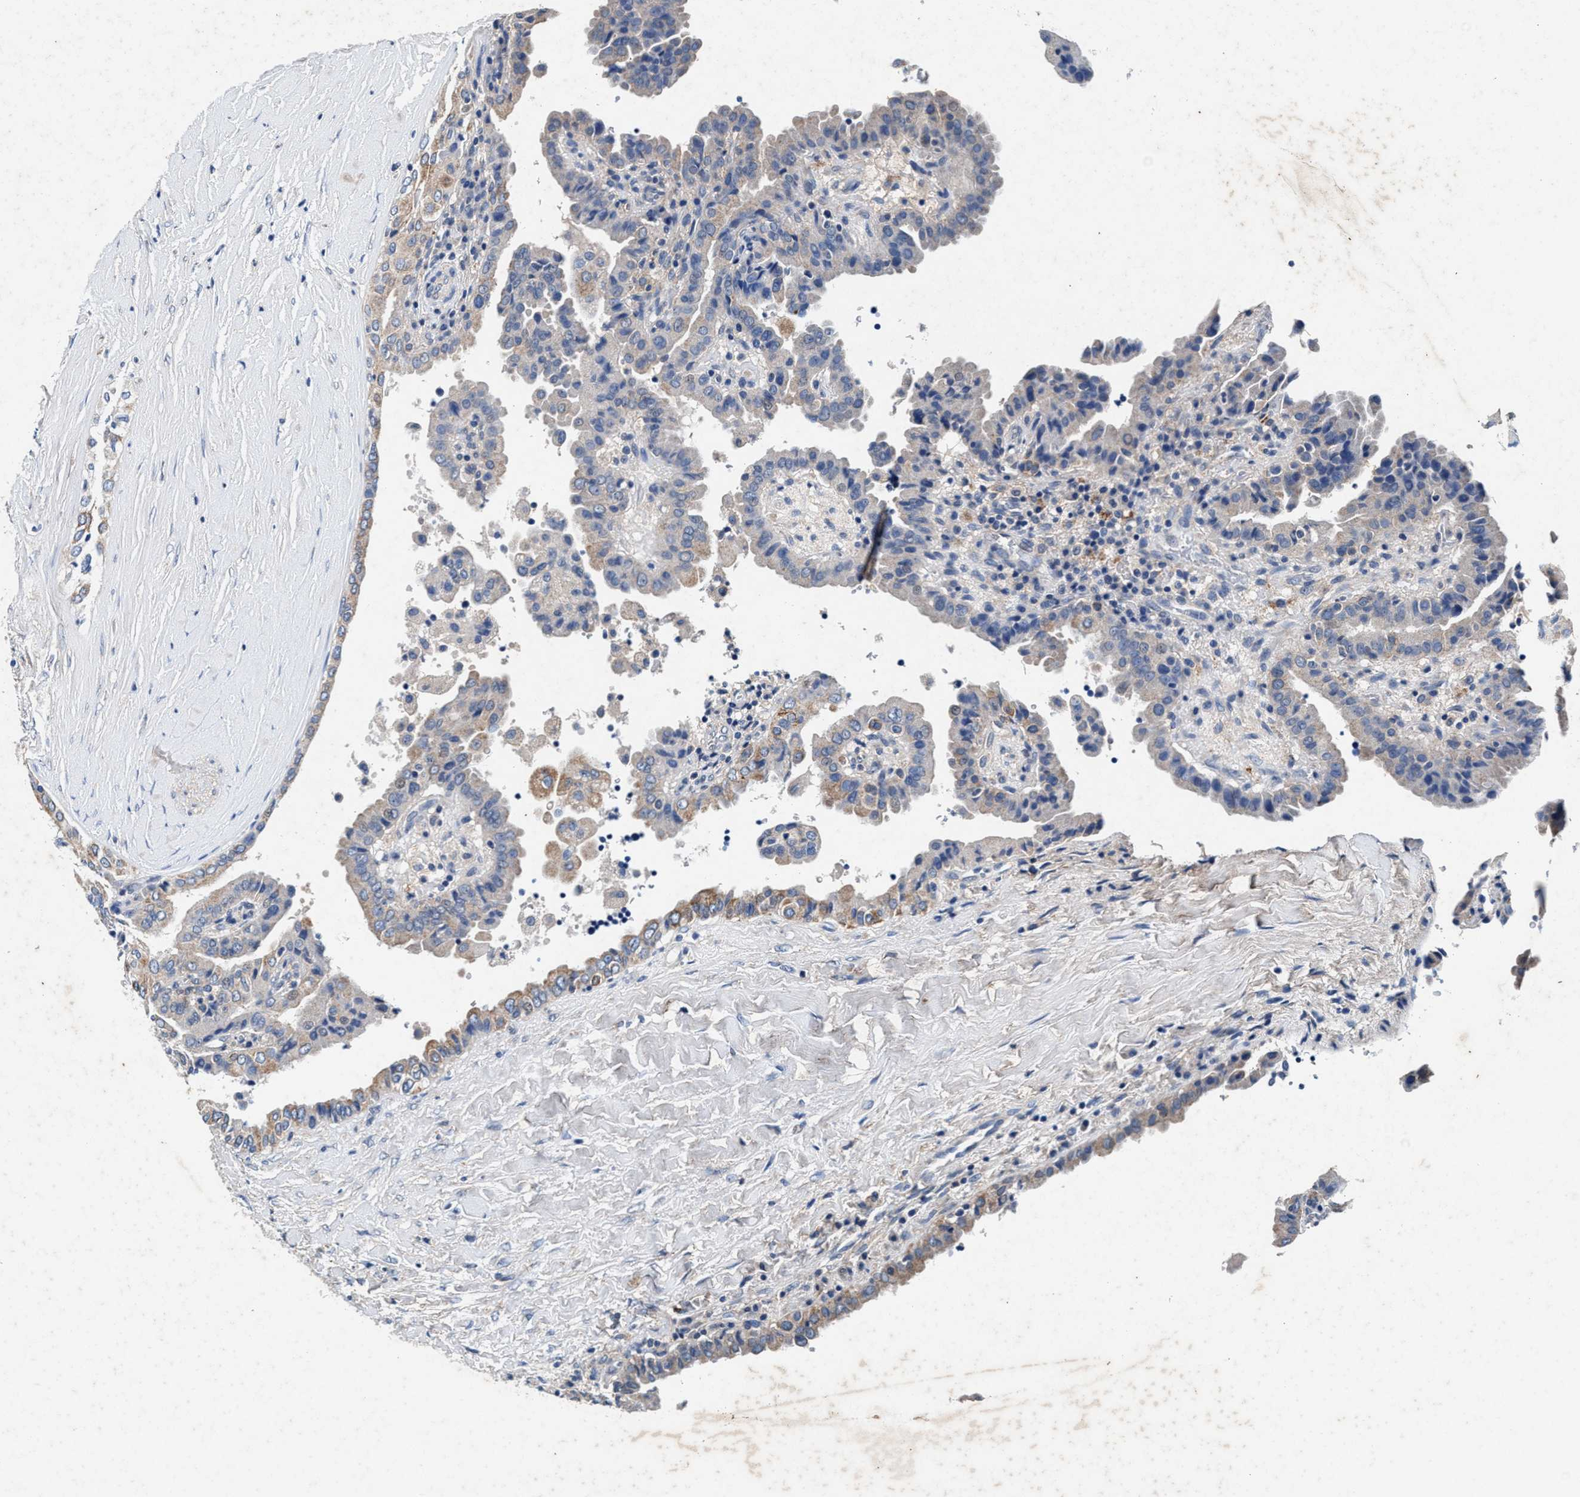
{"staining": {"intensity": "moderate", "quantity": "<25%", "location": "cytoplasmic/membranous"}, "tissue": "thyroid cancer", "cell_type": "Tumor cells", "image_type": "cancer", "snomed": [{"axis": "morphology", "description": "Papillary adenocarcinoma, NOS"}, {"axis": "topography", "description": "Thyroid gland"}], "caption": "Thyroid papillary adenocarcinoma stained with DAB (3,3'-diaminobenzidine) immunohistochemistry (IHC) demonstrates low levels of moderate cytoplasmic/membranous staining in about <25% of tumor cells.", "gene": "SLC8A1", "patient": {"sex": "male", "age": 33}}